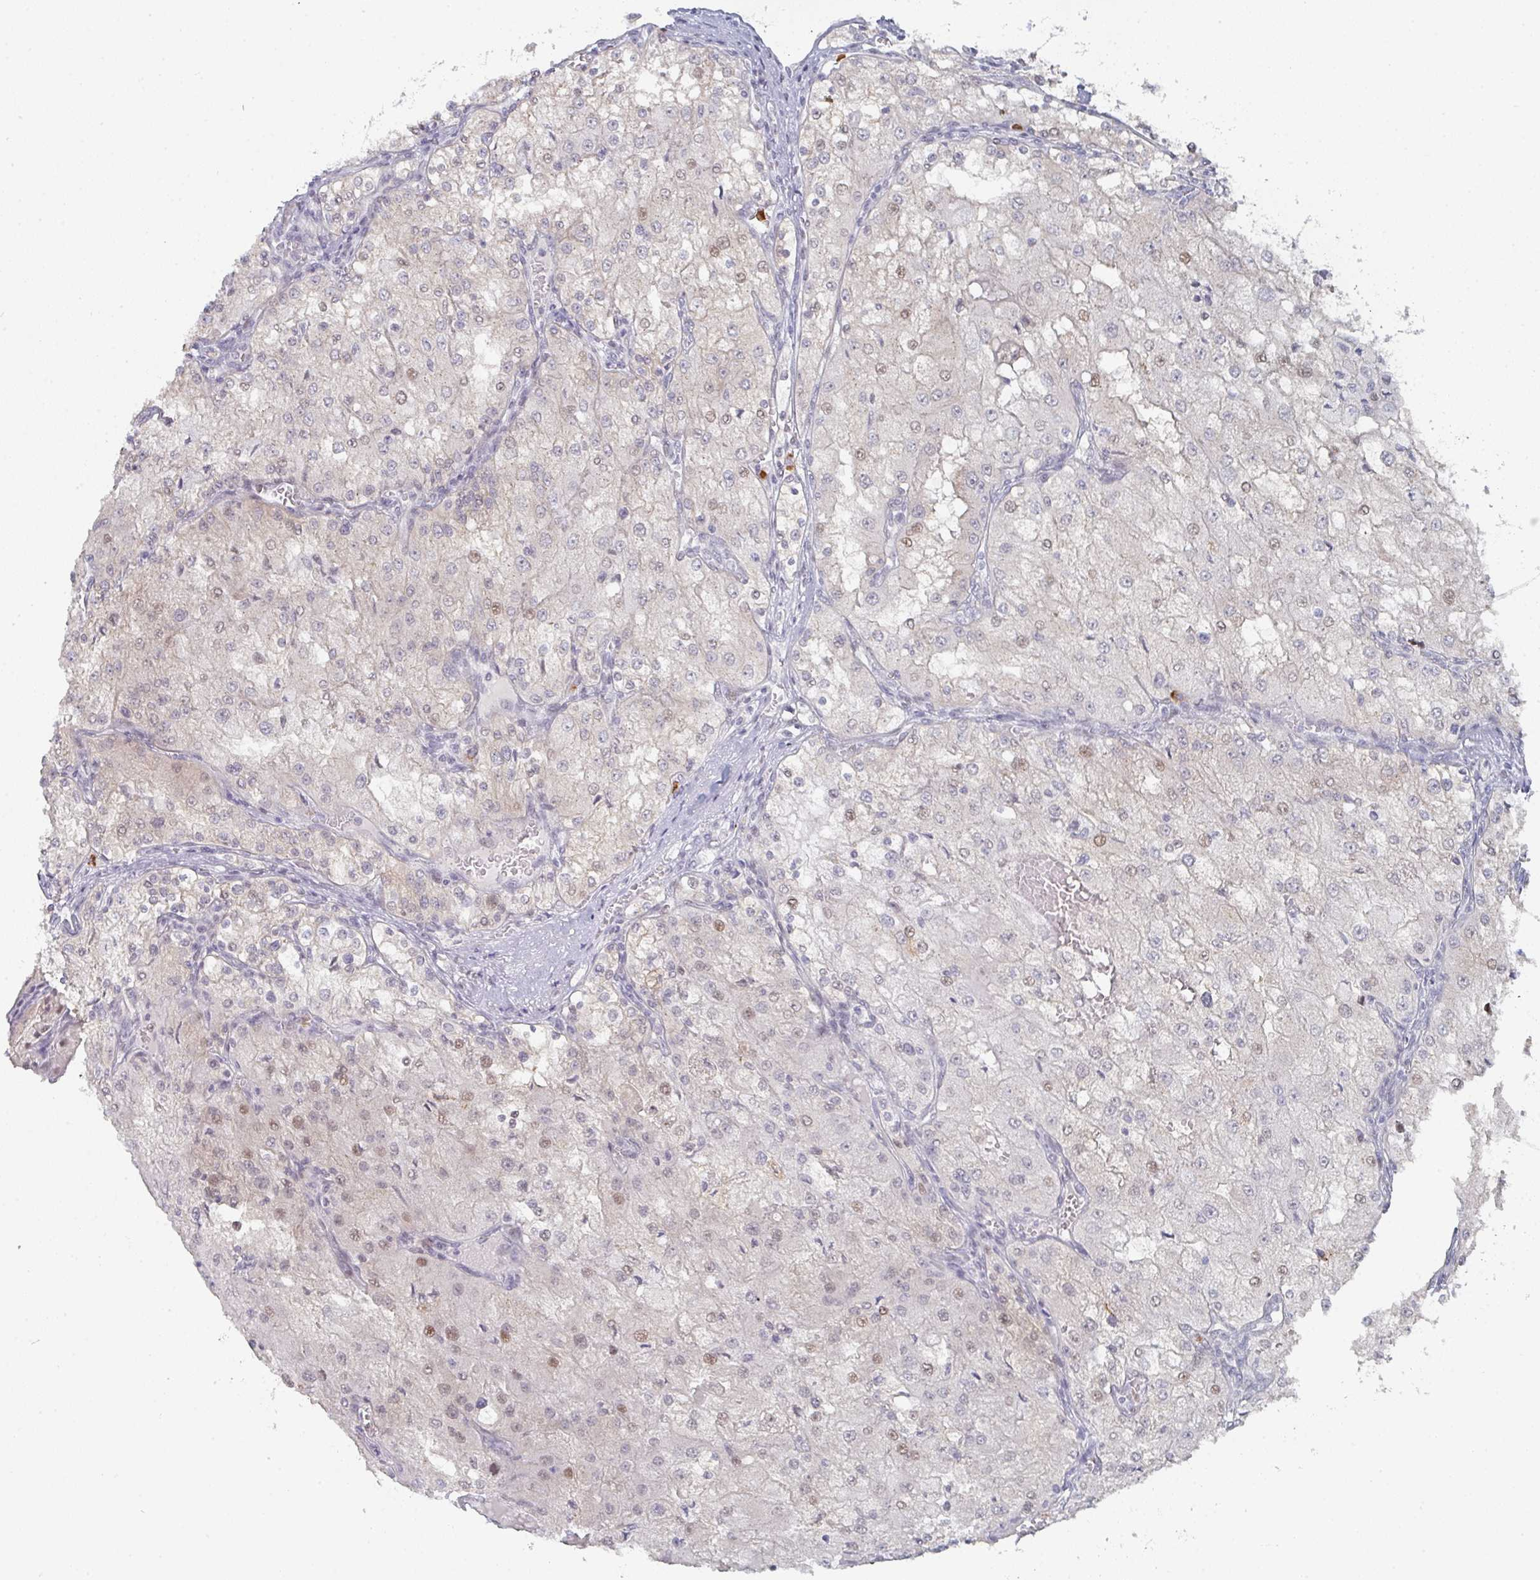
{"staining": {"intensity": "moderate", "quantity": "<25%", "location": "nuclear"}, "tissue": "renal cancer", "cell_type": "Tumor cells", "image_type": "cancer", "snomed": [{"axis": "morphology", "description": "Adenocarcinoma, NOS"}, {"axis": "topography", "description": "Kidney"}], "caption": "Immunohistochemistry (IHC) (DAB) staining of adenocarcinoma (renal) exhibits moderate nuclear protein expression in approximately <25% of tumor cells.", "gene": "LIN54", "patient": {"sex": "female", "age": 74}}